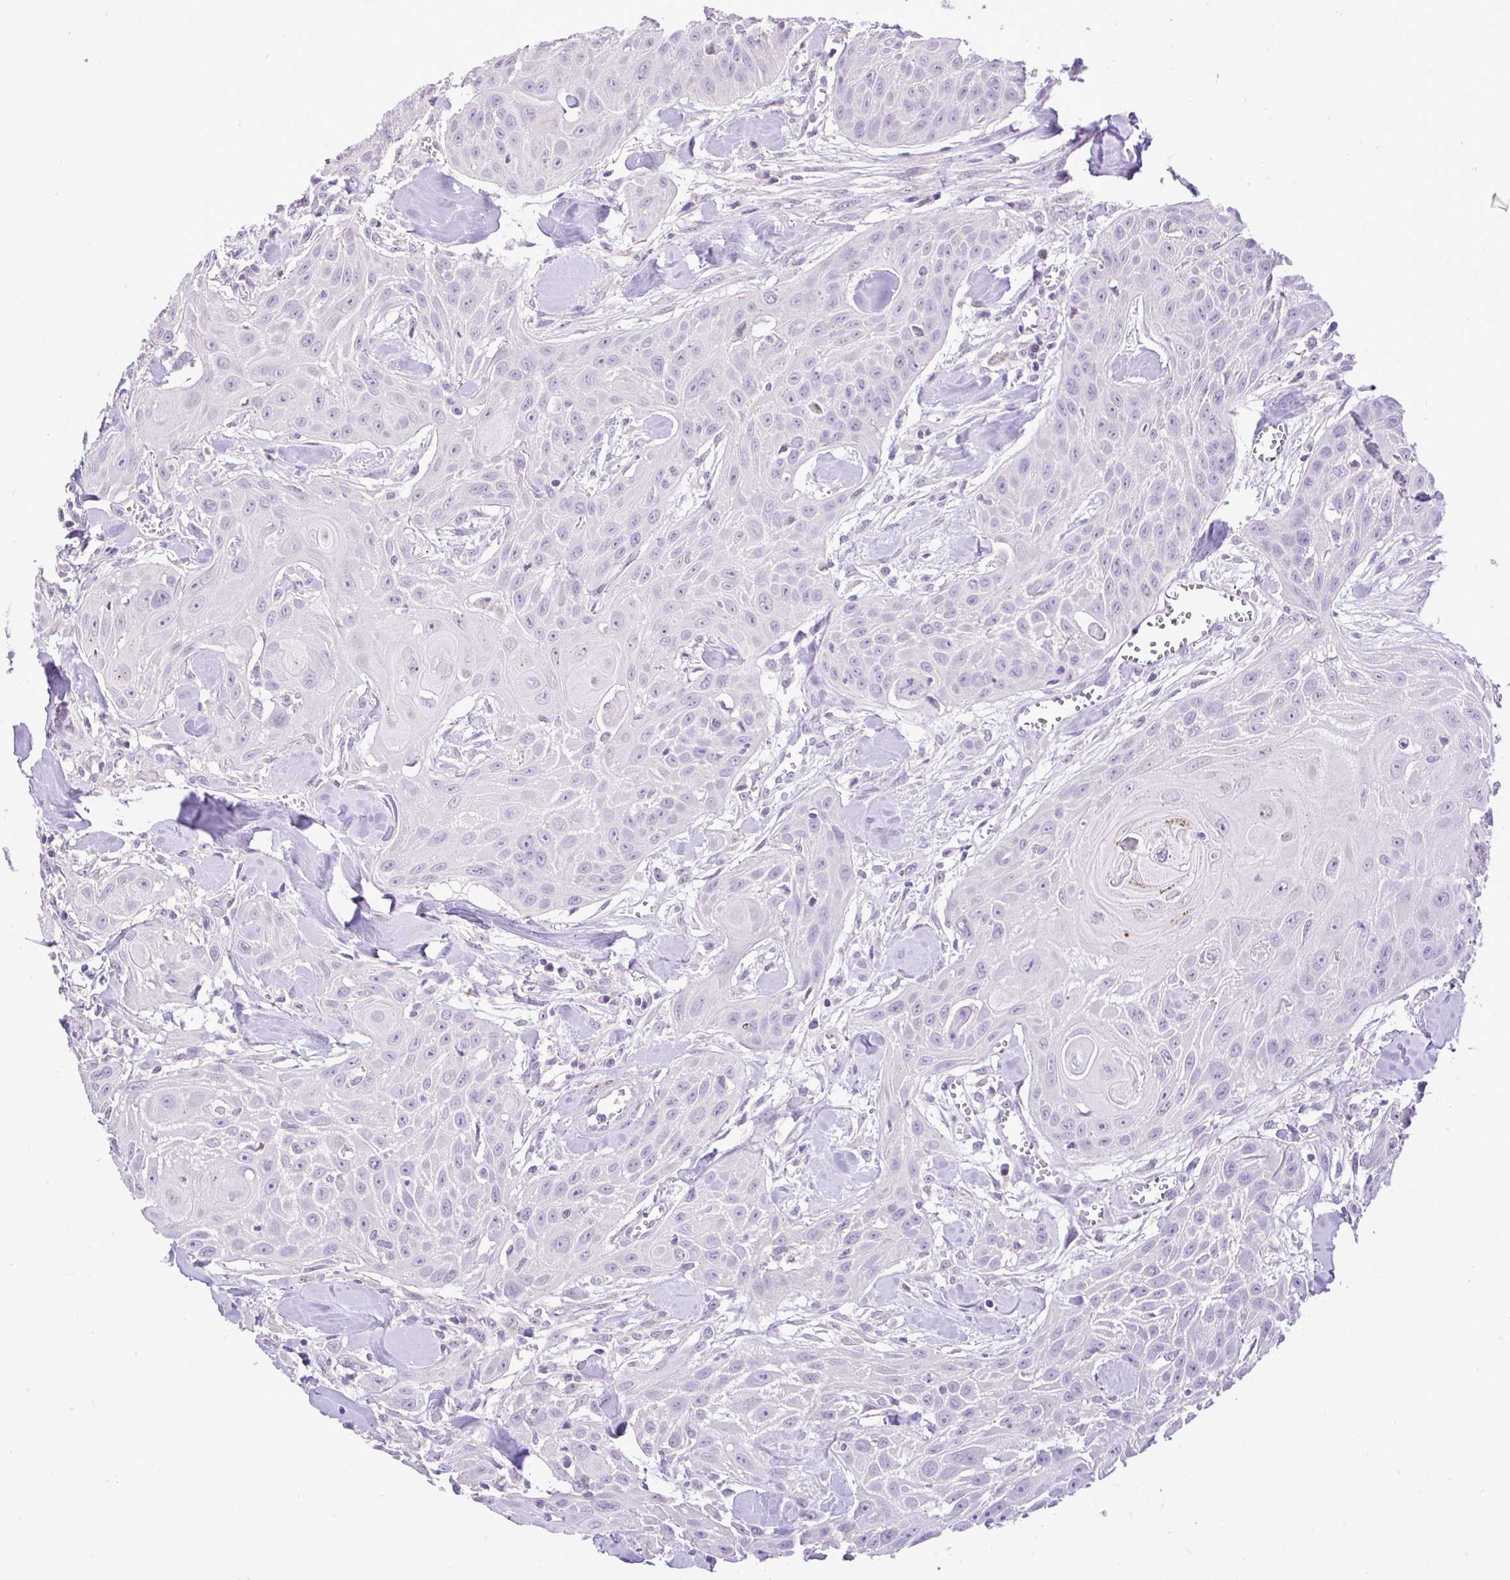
{"staining": {"intensity": "negative", "quantity": "none", "location": "none"}, "tissue": "head and neck cancer", "cell_type": "Tumor cells", "image_type": "cancer", "snomed": [{"axis": "morphology", "description": "Squamous cell carcinoma, NOS"}, {"axis": "topography", "description": "Lymph node"}, {"axis": "topography", "description": "Salivary gland"}, {"axis": "topography", "description": "Head-Neck"}], "caption": "This is an IHC micrograph of head and neck cancer. There is no expression in tumor cells.", "gene": "CTU1", "patient": {"sex": "female", "age": 74}}